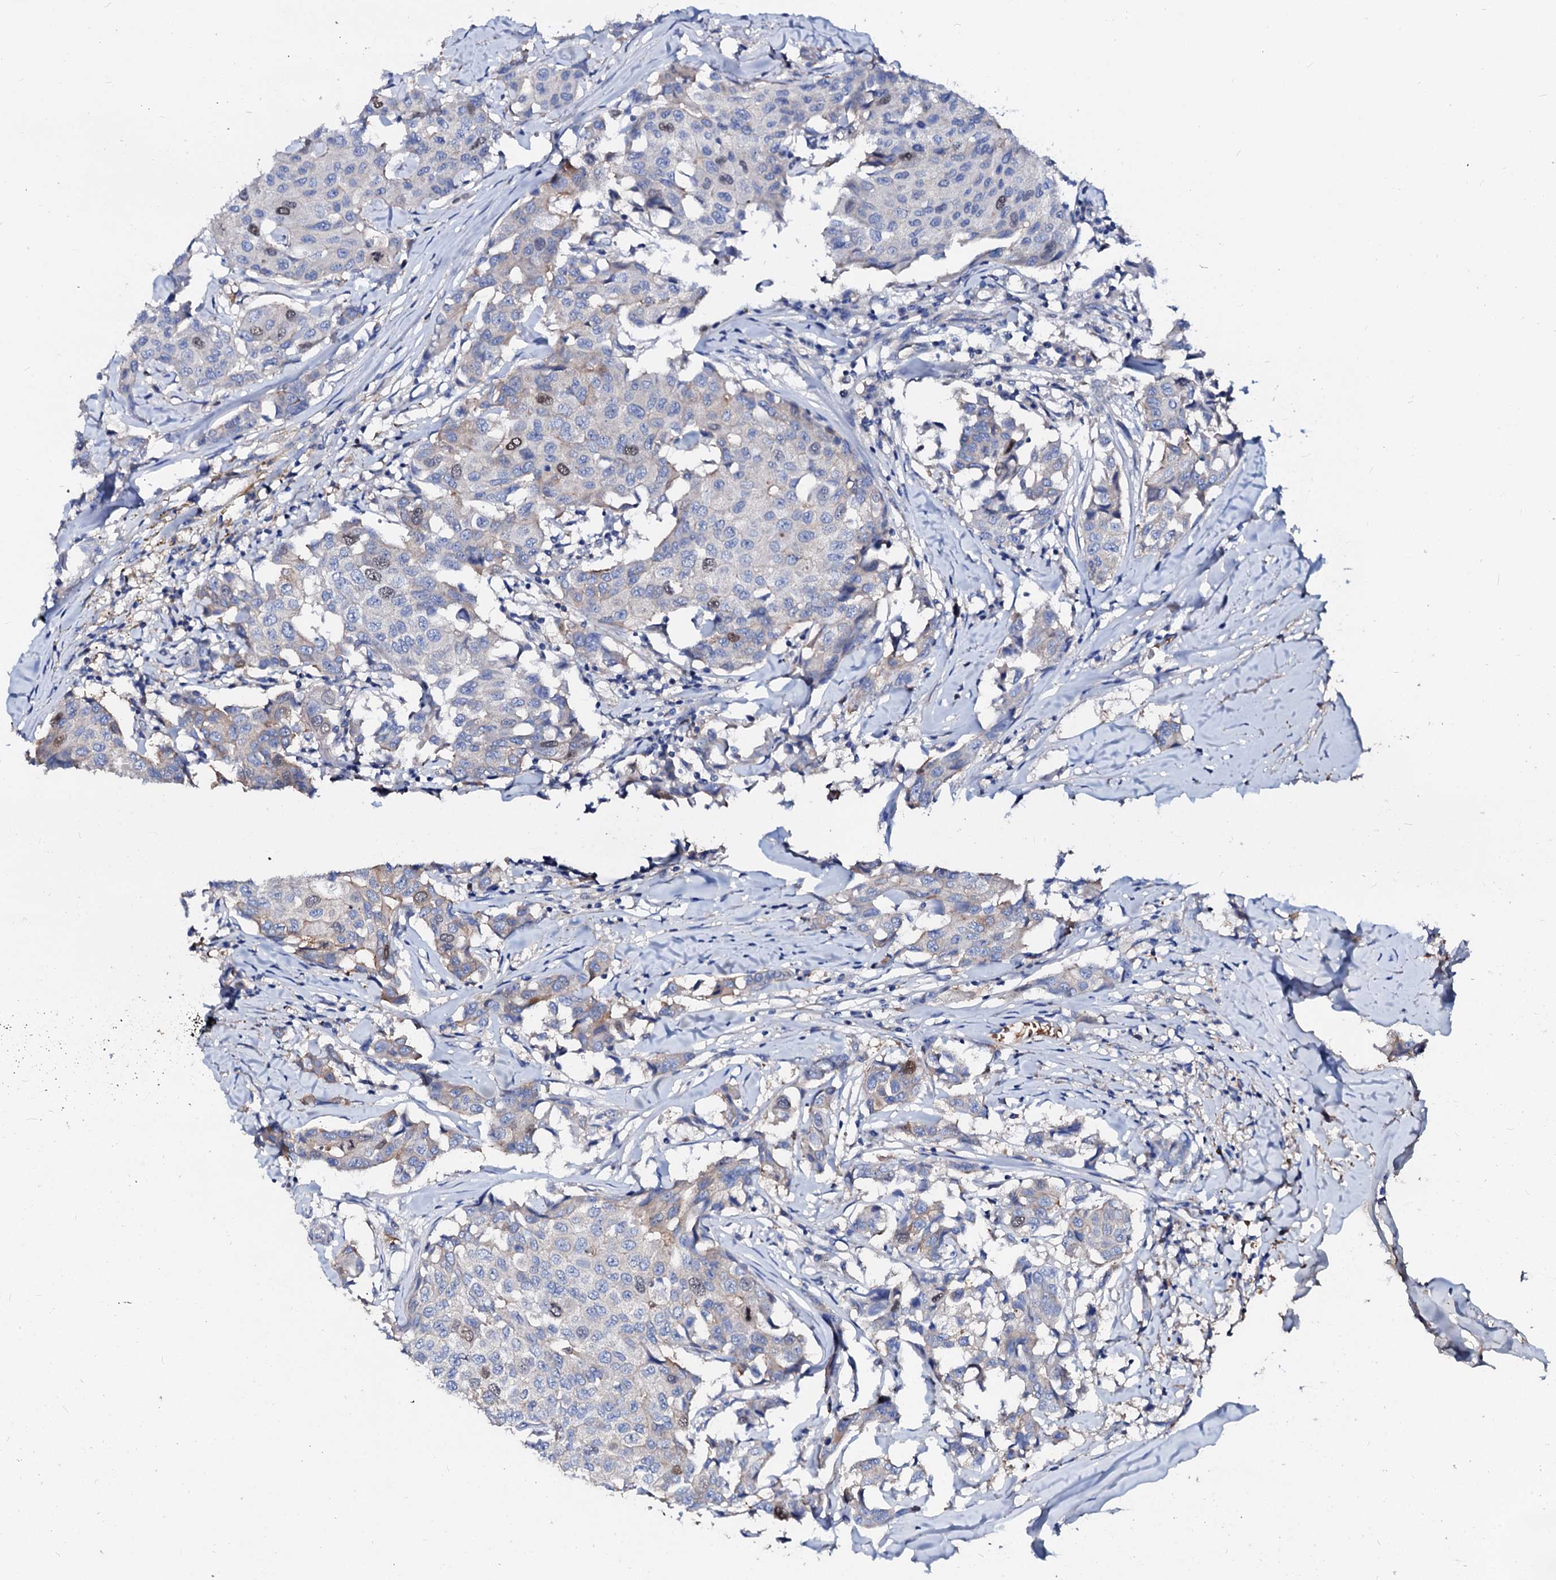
{"staining": {"intensity": "negative", "quantity": "none", "location": "none"}, "tissue": "breast cancer", "cell_type": "Tumor cells", "image_type": "cancer", "snomed": [{"axis": "morphology", "description": "Duct carcinoma"}, {"axis": "topography", "description": "Breast"}], "caption": "DAB (3,3'-diaminobenzidine) immunohistochemical staining of breast invasive ductal carcinoma demonstrates no significant staining in tumor cells.", "gene": "CSKMT", "patient": {"sex": "female", "age": 80}}